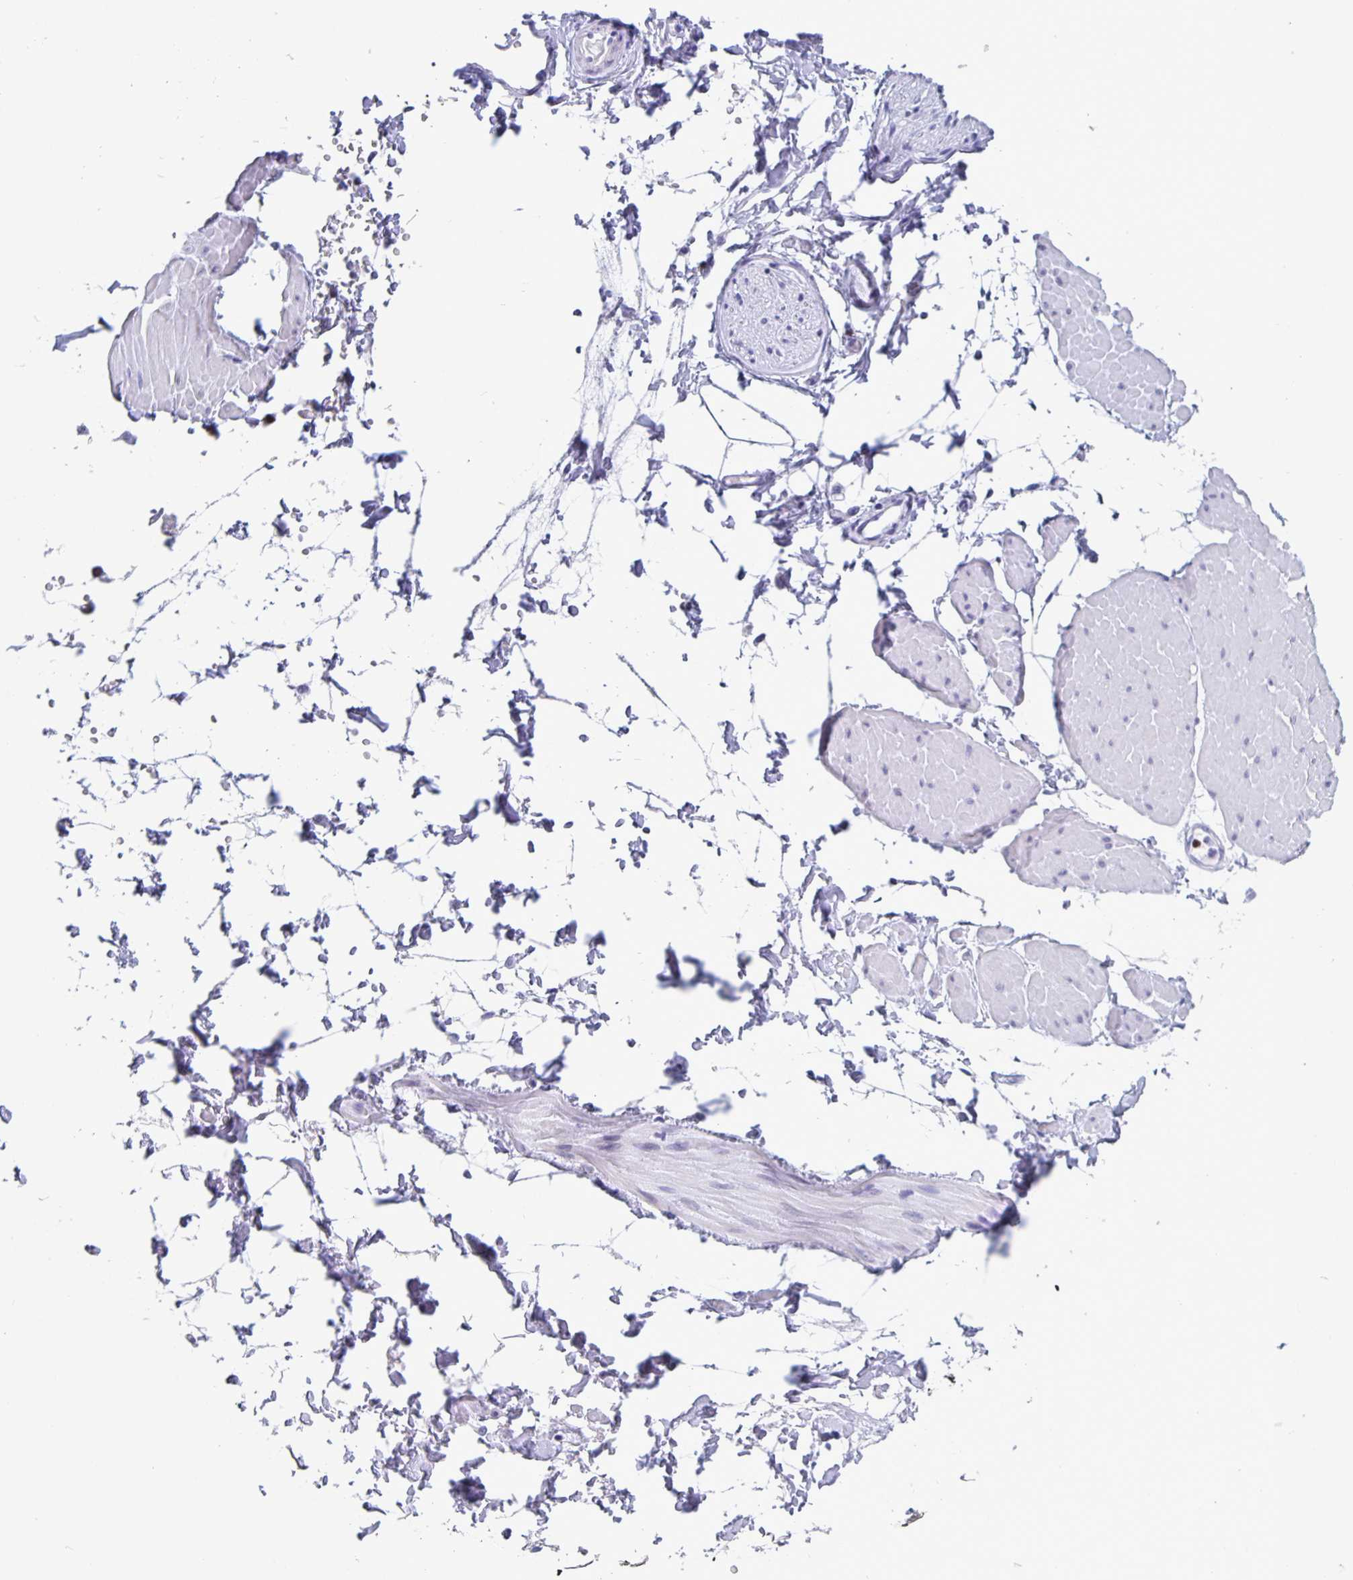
{"staining": {"intensity": "negative", "quantity": "none", "location": "none"}, "tissue": "adipose tissue", "cell_type": "Adipocytes", "image_type": "normal", "snomed": [{"axis": "morphology", "description": "Normal tissue, NOS"}, {"axis": "topography", "description": "Smooth muscle"}, {"axis": "topography", "description": "Peripheral nerve tissue"}], "caption": "DAB immunohistochemical staining of normal human adipose tissue demonstrates no significant expression in adipocytes.", "gene": "SATB2", "patient": {"sex": "male", "age": 58}}